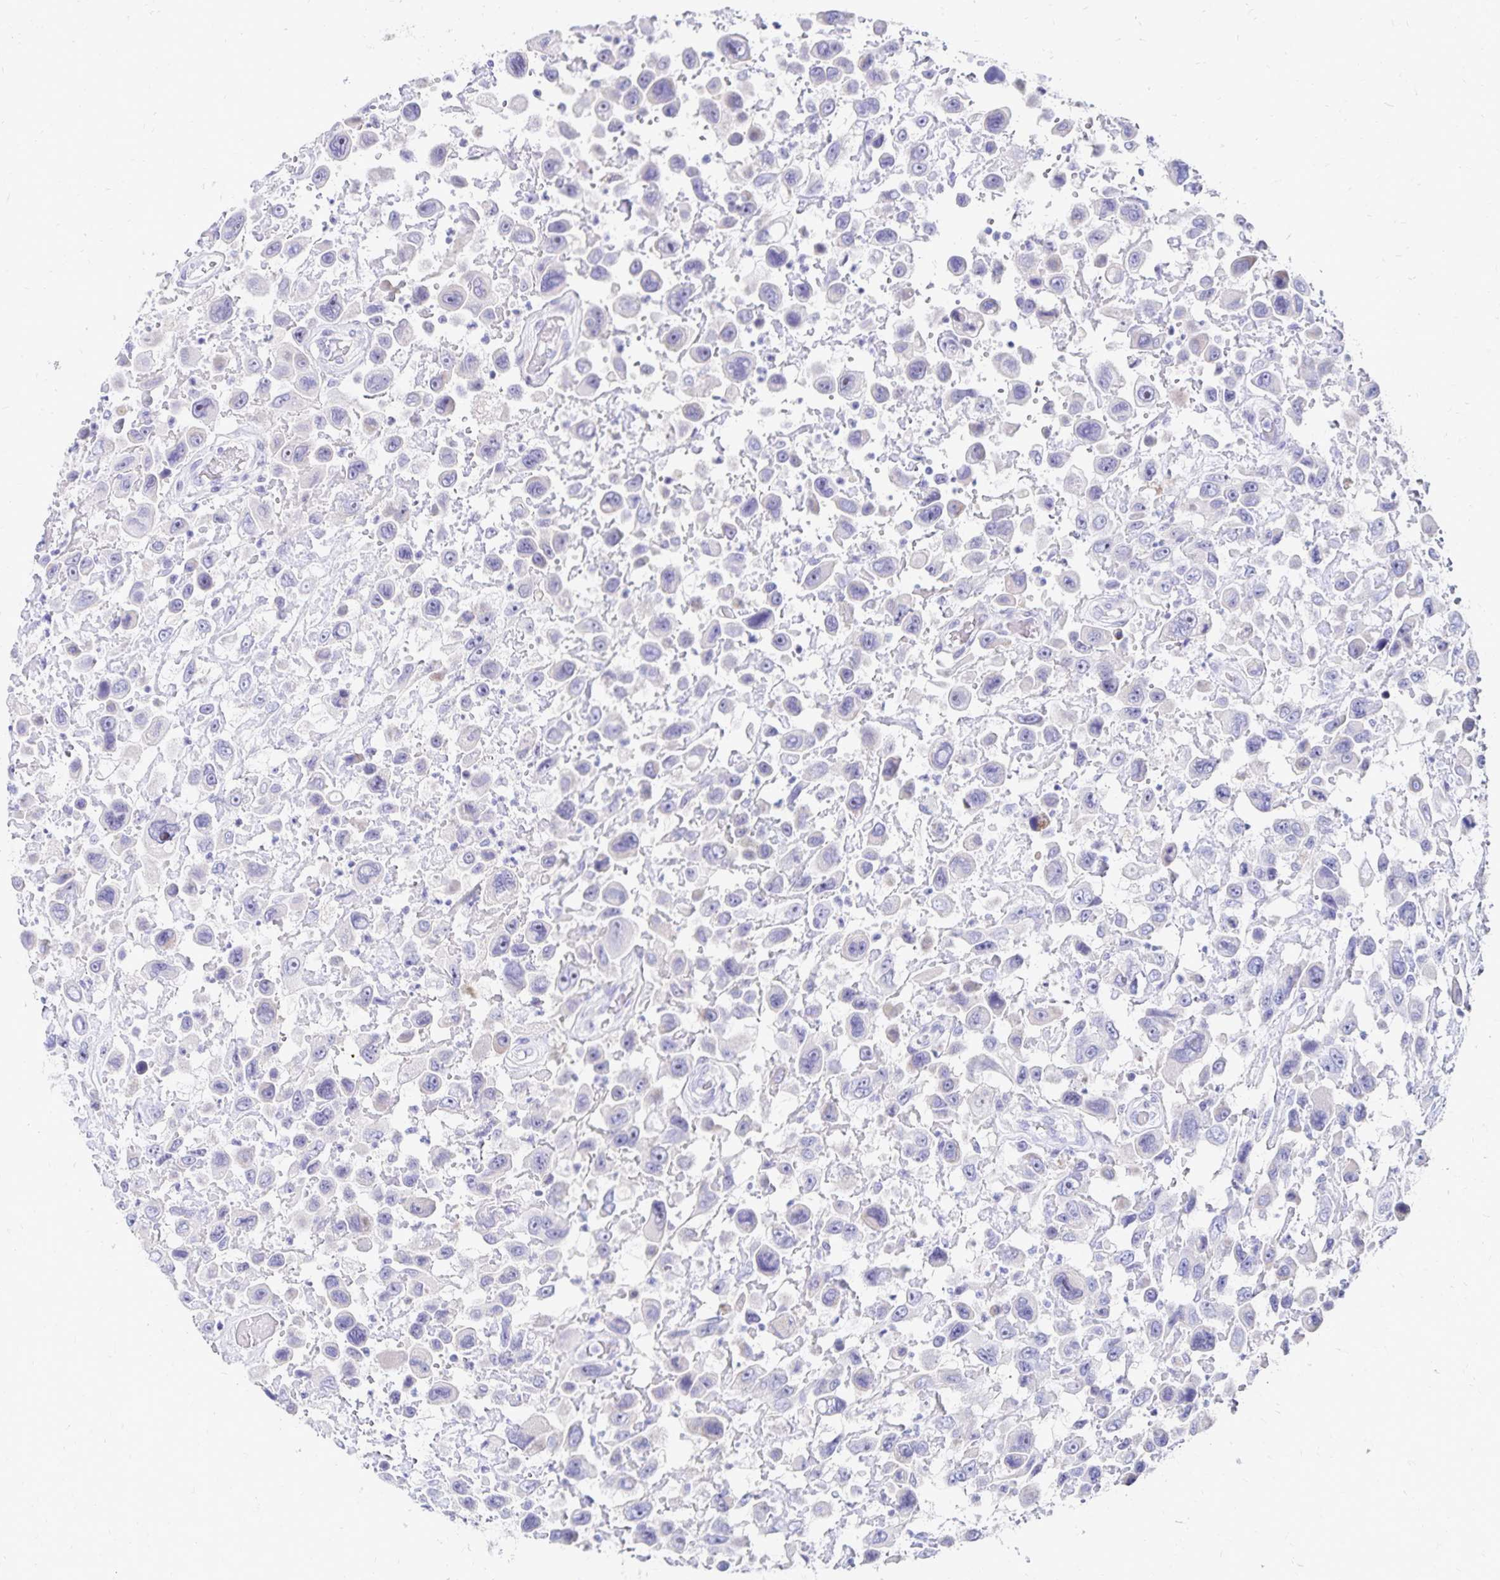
{"staining": {"intensity": "negative", "quantity": "none", "location": "none"}, "tissue": "urothelial cancer", "cell_type": "Tumor cells", "image_type": "cancer", "snomed": [{"axis": "morphology", "description": "Urothelial carcinoma, High grade"}, {"axis": "topography", "description": "Urinary bladder"}], "caption": "The immunohistochemistry photomicrograph has no significant expression in tumor cells of urothelial cancer tissue.", "gene": "NECAP1", "patient": {"sex": "male", "age": 53}}